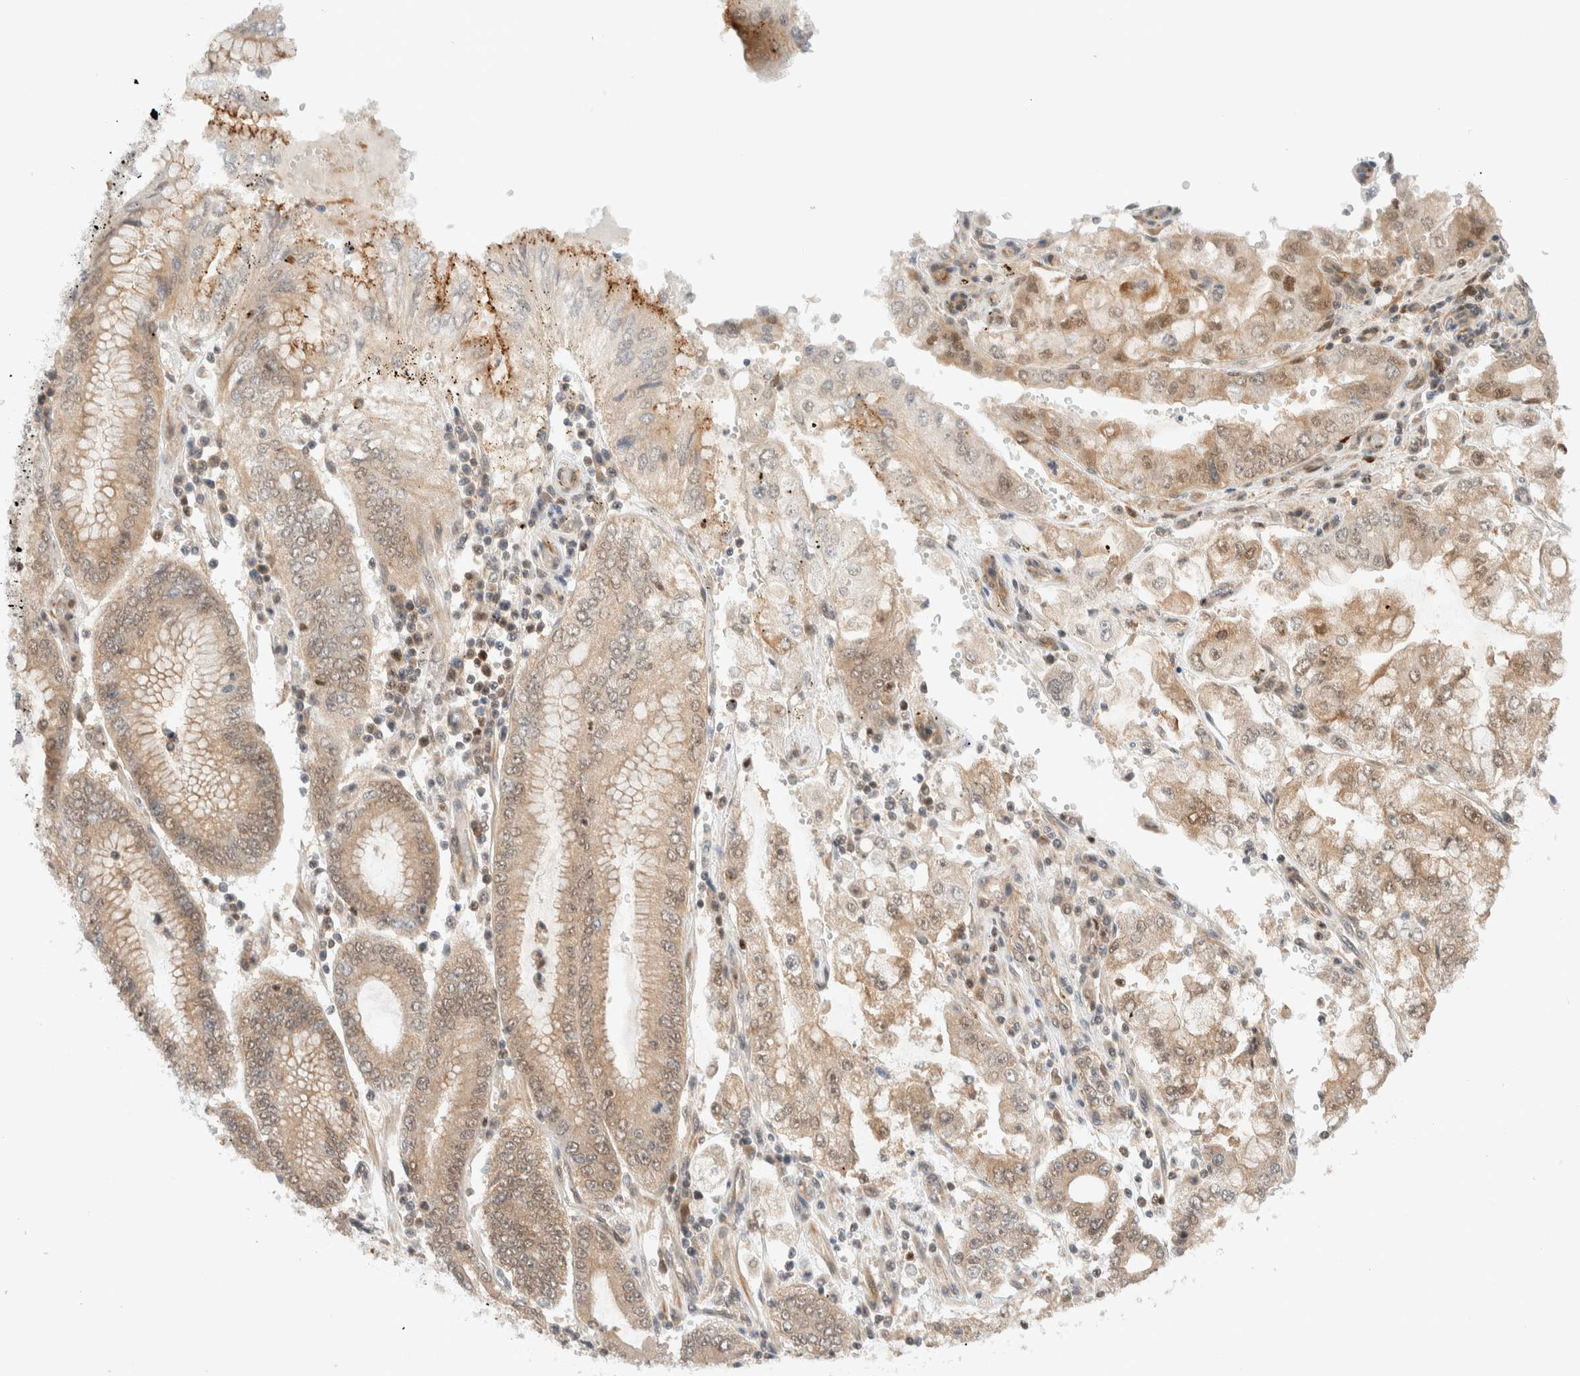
{"staining": {"intensity": "weak", "quantity": ">75%", "location": "cytoplasmic/membranous"}, "tissue": "stomach cancer", "cell_type": "Tumor cells", "image_type": "cancer", "snomed": [{"axis": "morphology", "description": "Adenocarcinoma, NOS"}, {"axis": "topography", "description": "Stomach"}], "caption": "A histopathology image of human stomach cancer (adenocarcinoma) stained for a protein exhibits weak cytoplasmic/membranous brown staining in tumor cells.", "gene": "C8orf76", "patient": {"sex": "male", "age": 76}}